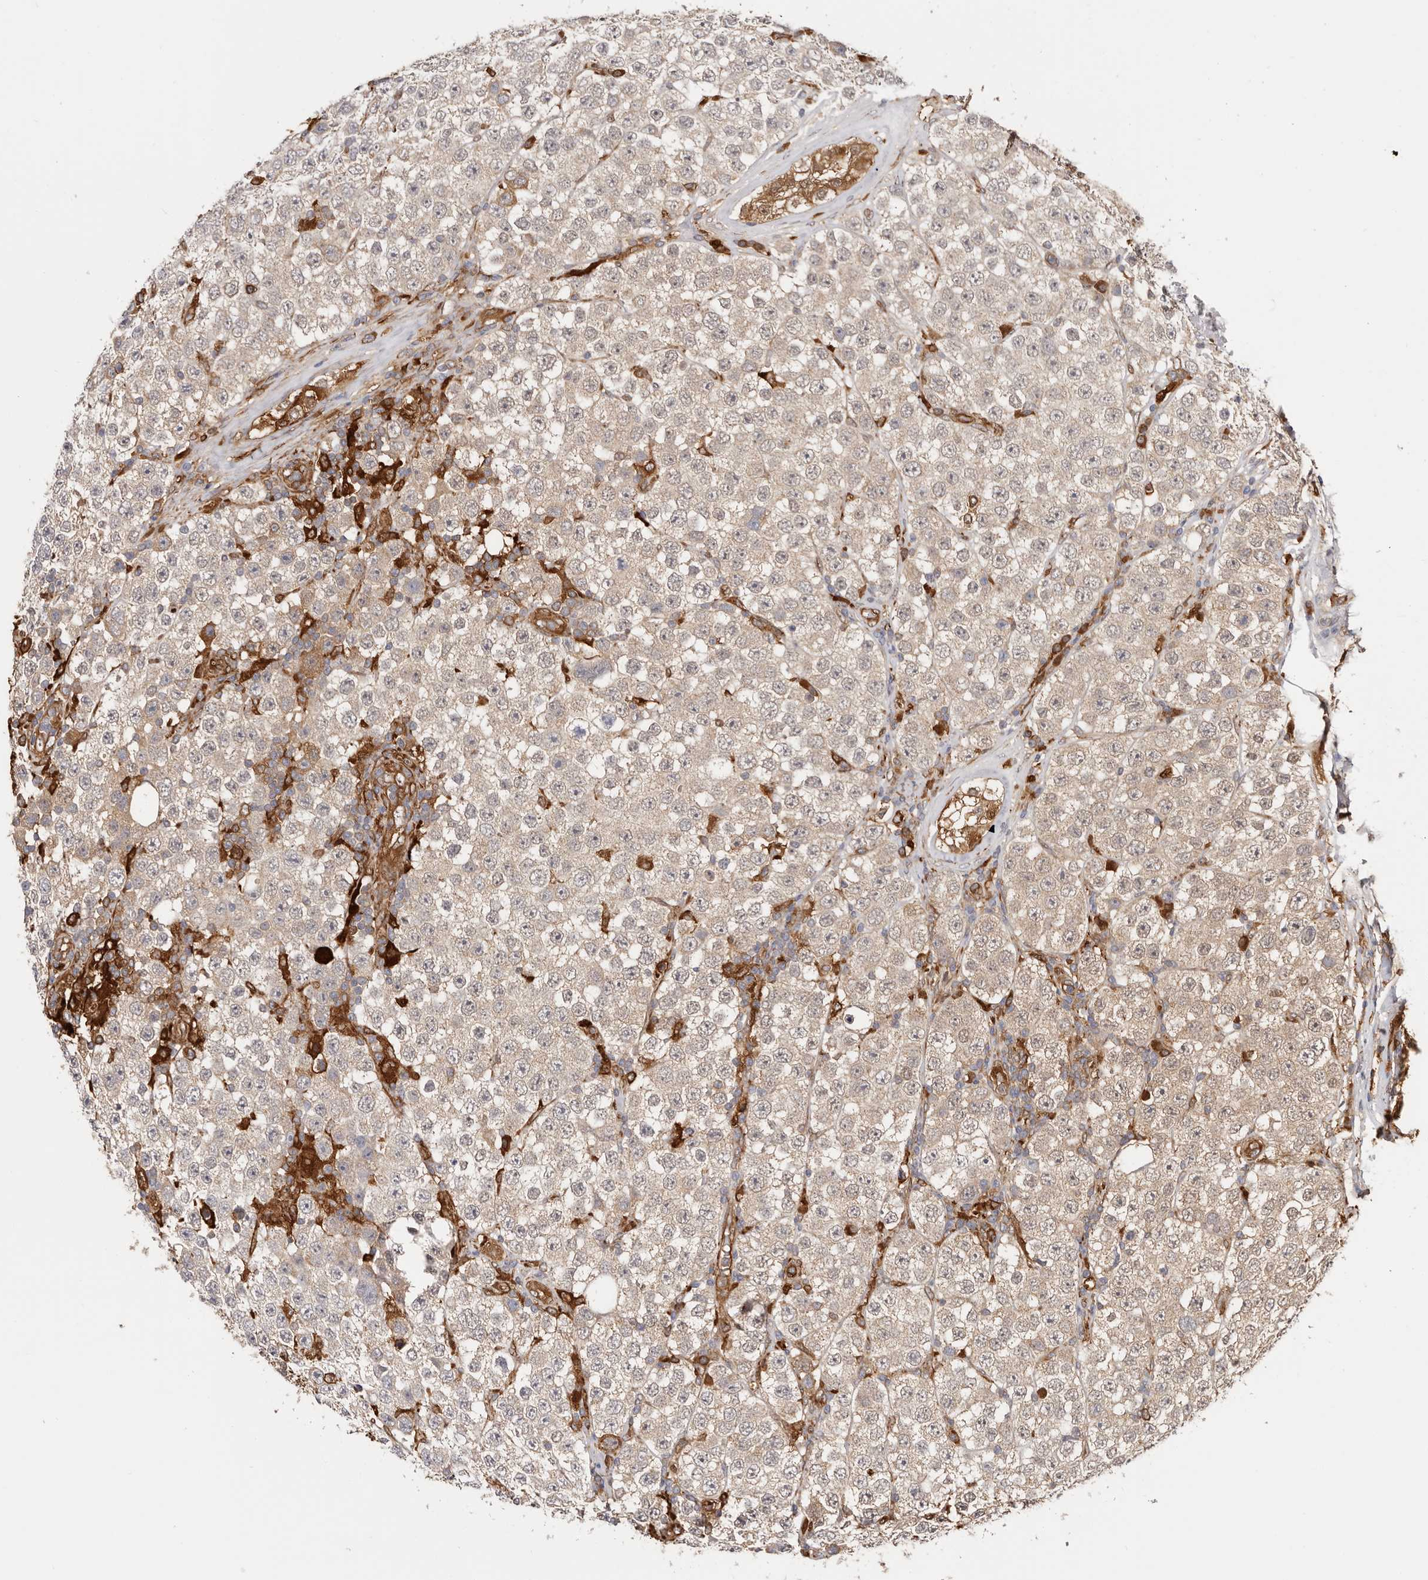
{"staining": {"intensity": "weak", "quantity": "25%-75%", "location": "cytoplasmic/membranous"}, "tissue": "testis cancer", "cell_type": "Tumor cells", "image_type": "cancer", "snomed": [{"axis": "morphology", "description": "Seminoma, NOS"}, {"axis": "topography", "description": "Testis"}], "caption": "High-magnification brightfield microscopy of seminoma (testis) stained with DAB (3,3'-diaminobenzidine) (brown) and counterstained with hematoxylin (blue). tumor cells exhibit weak cytoplasmic/membranous expression is identified in approximately25%-75% of cells.", "gene": "LAP3", "patient": {"sex": "male", "age": 28}}